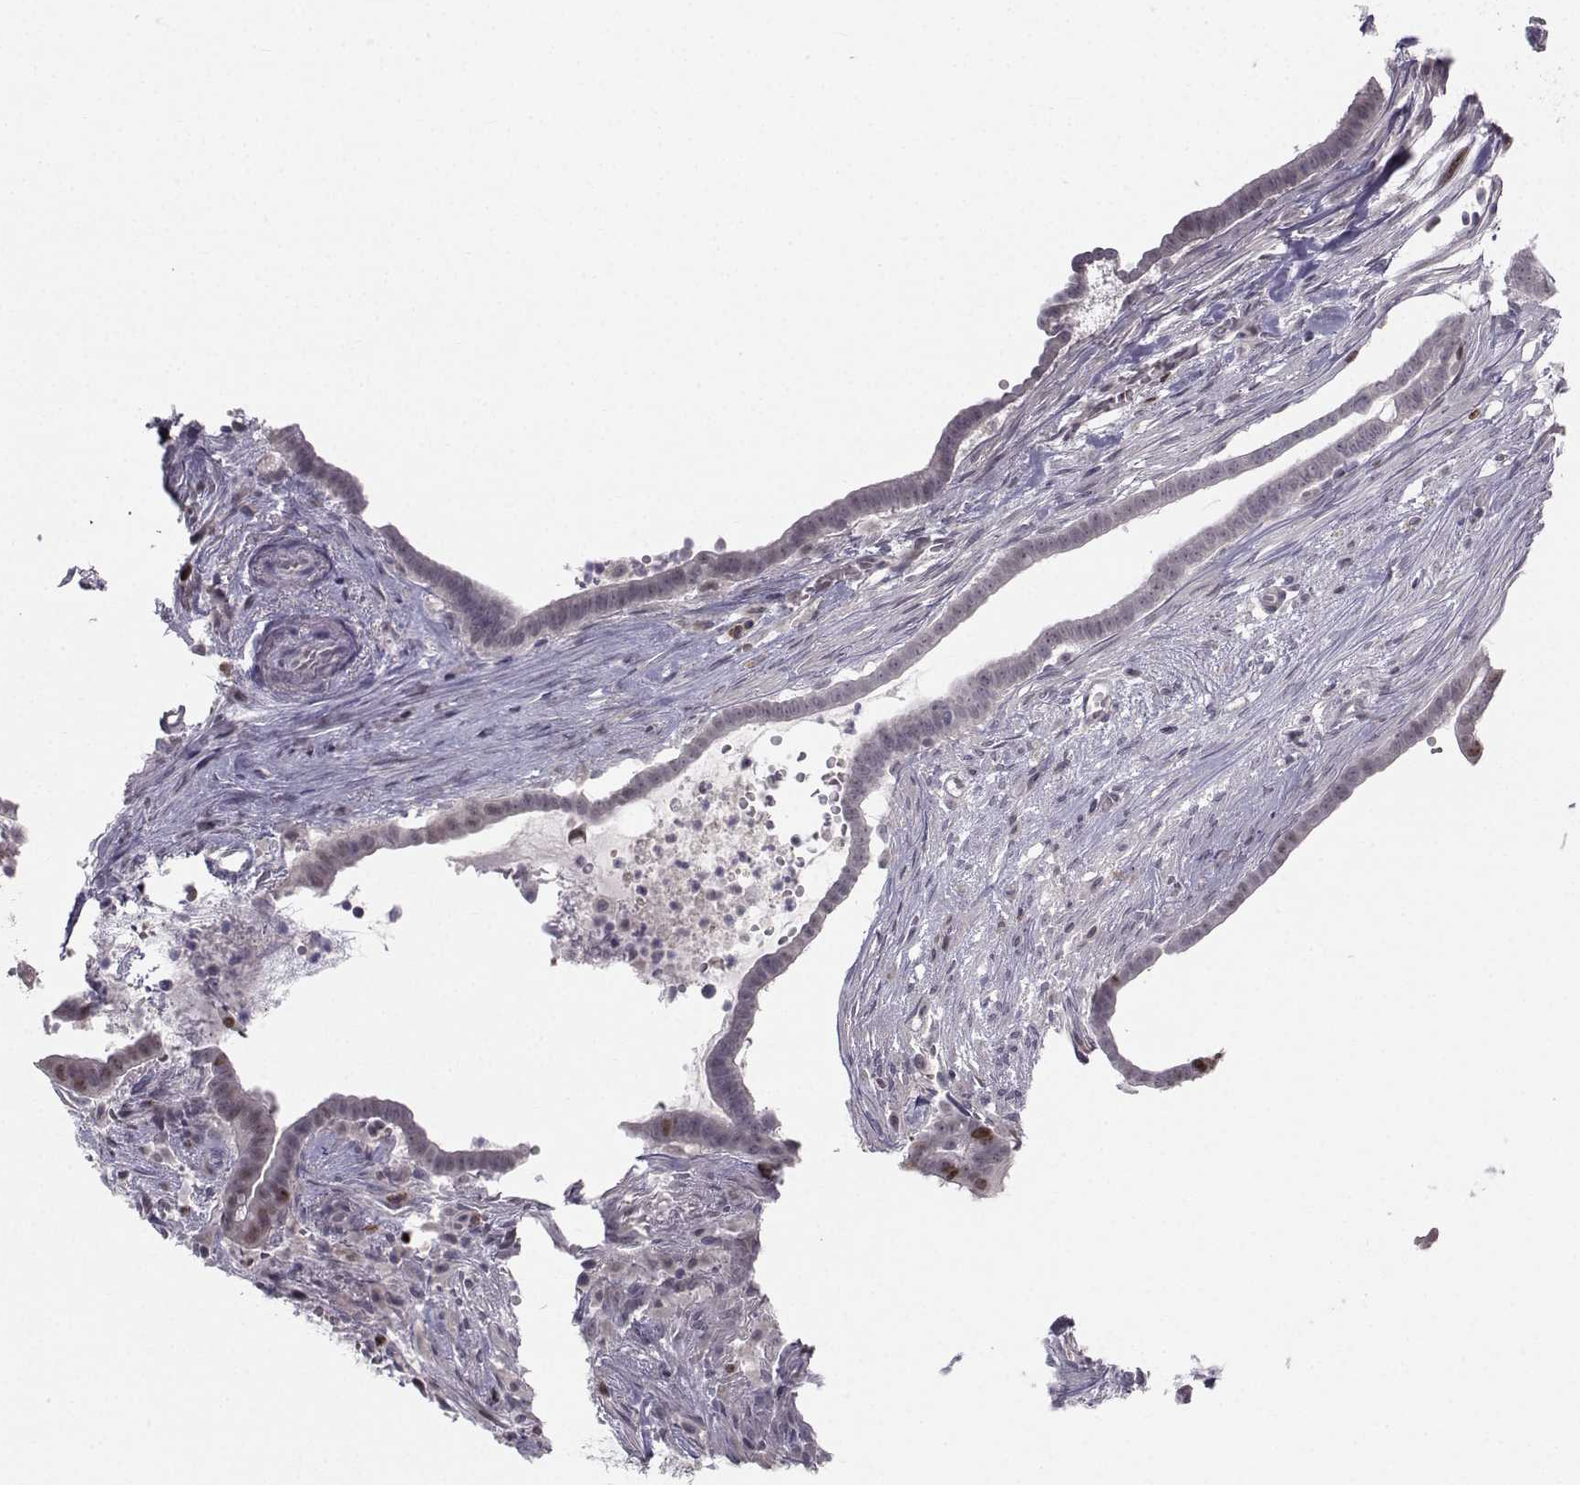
{"staining": {"intensity": "moderate", "quantity": "<25%", "location": "nuclear"}, "tissue": "pancreatic cancer", "cell_type": "Tumor cells", "image_type": "cancer", "snomed": [{"axis": "morphology", "description": "Adenocarcinoma, NOS"}, {"axis": "topography", "description": "Pancreas"}], "caption": "Immunohistochemistry image of pancreatic cancer stained for a protein (brown), which displays low levels of moderate nuclear staining in about <25% of tumor cells.", "gene": "LRP8", "patient": {"sex": "male", "age": 61}}